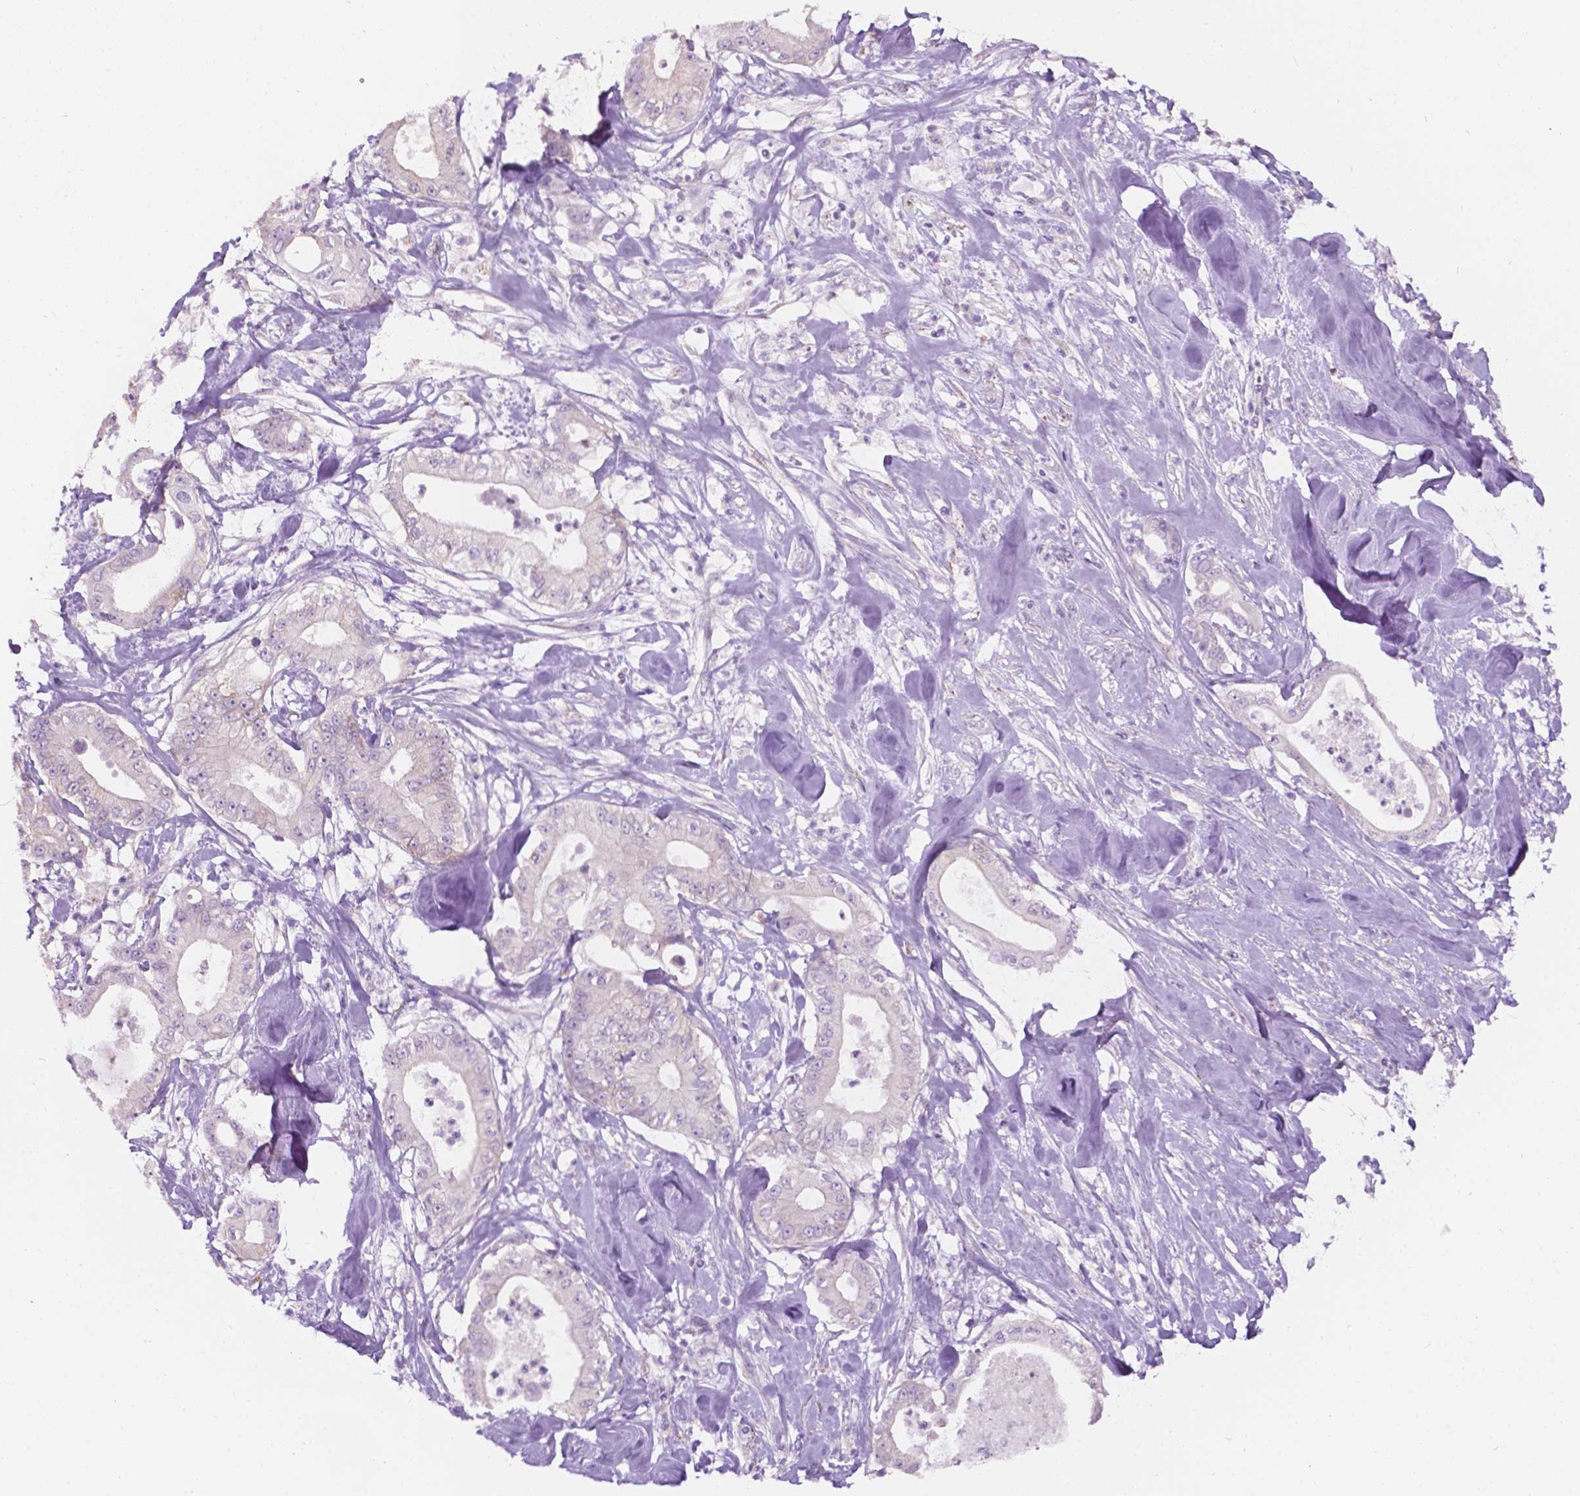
{"staining": {"intensity": "weak", "quantity": "<25%", "location": "cytoplasmic/membranous"}, "tissue": "pancreatic cancer", "cell_type": "Tumor cells", "image_type": "cancer", "snomed": [{"axis": "morphology", "description": "Adenocarcinoma, NOS"}, {"axis": "topography", "description": "Pancreas"}], "caption": "Human pancreatic cancer (adenocarcinoma) stained for a protein using immunohistochemistry (IHC) demonstrates no staining in tumor cells.", "gene": "NOS1AP", "patient": {"sex": "male", "age": 71}}